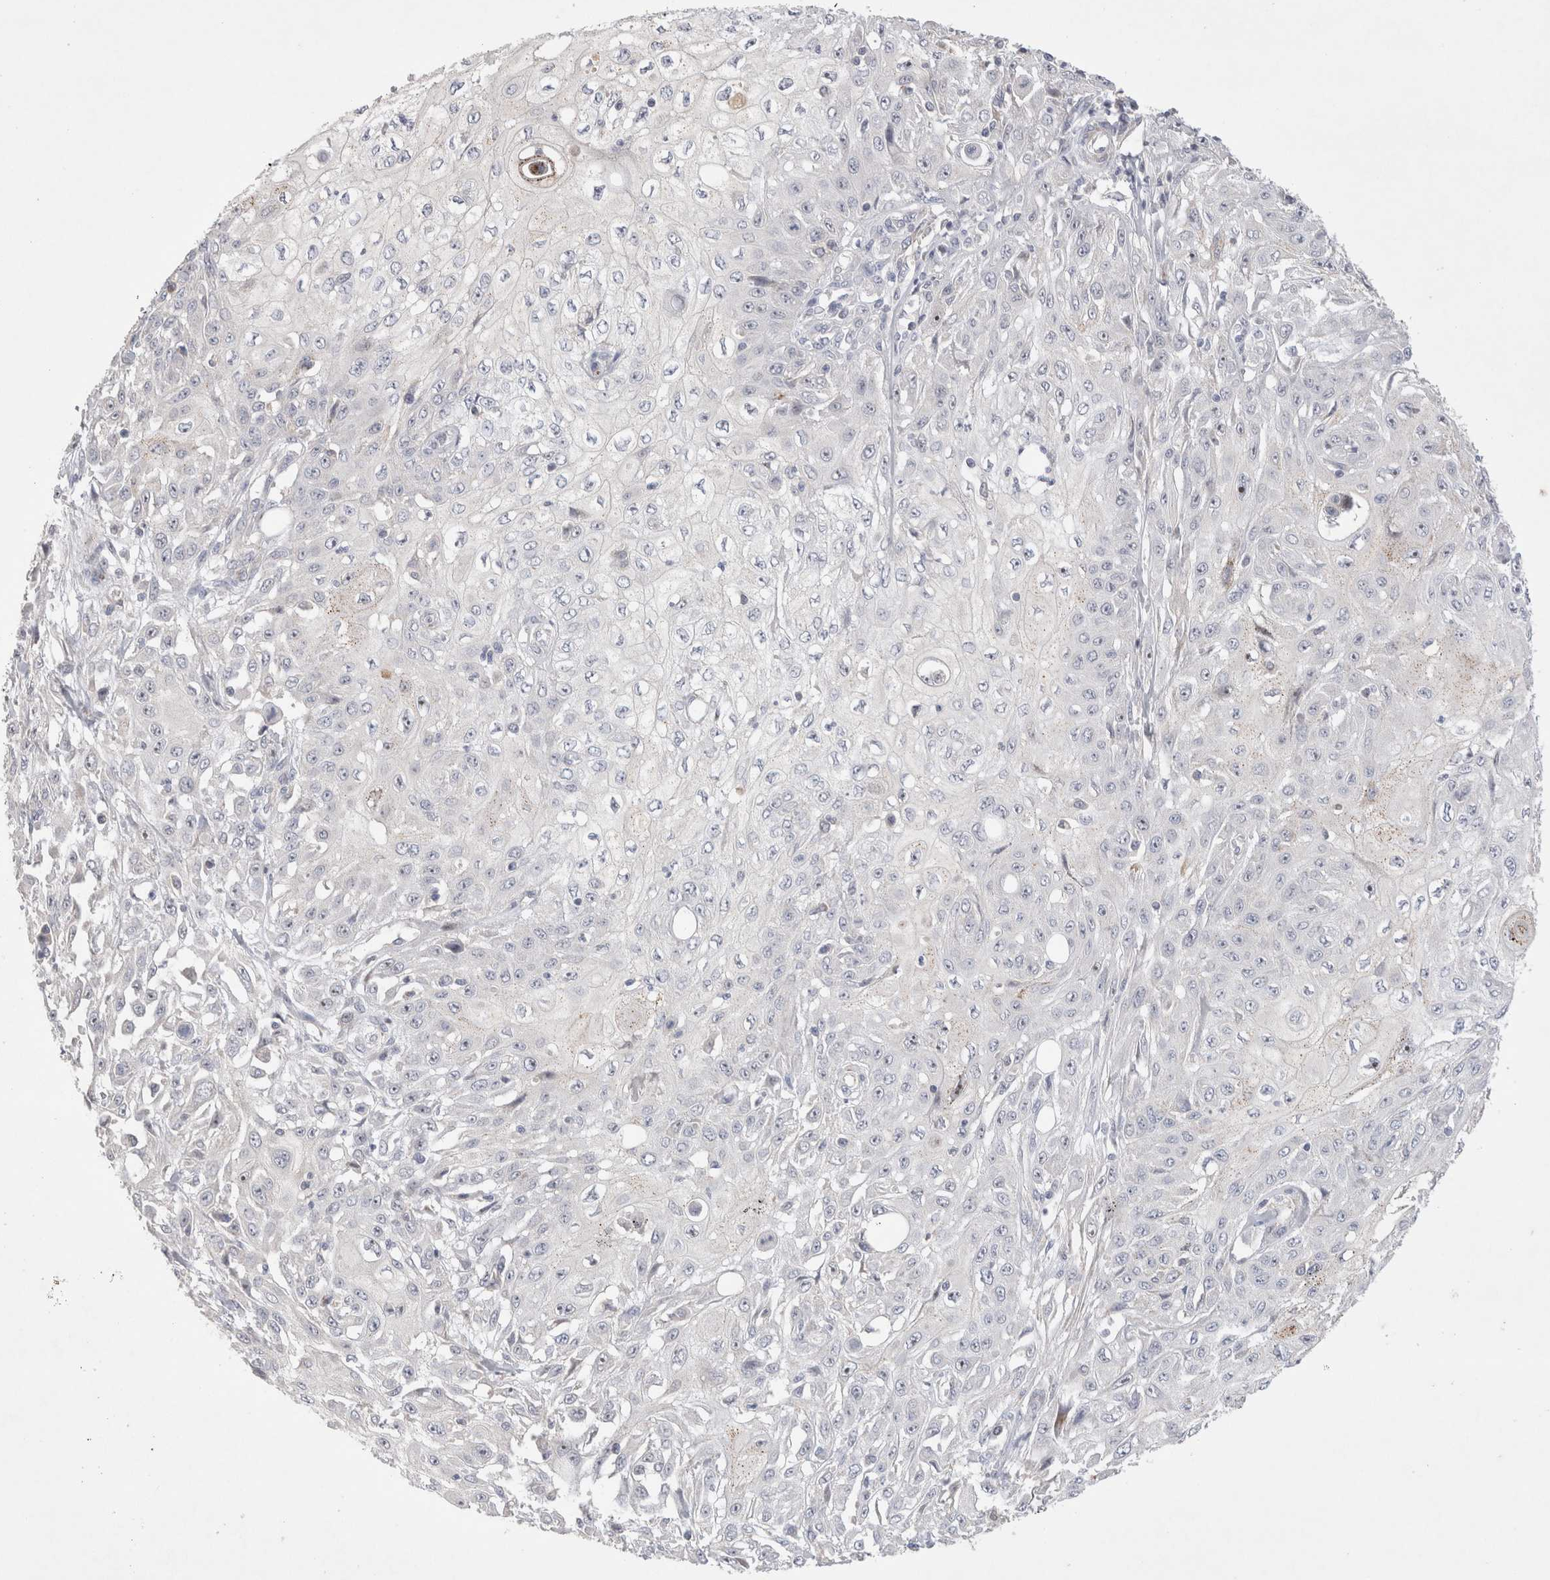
{"staining": {"intensity": "negative", "quantity": "none", "location": "none"}, "tissue": "skin cancer", "cell_type": "Tumor cells", "image_type": "cancer", "snomed": [{"axis": "morphology", "description": "Squamous cell carcinoma, NOS"}, {"axis": "morphology", "description": "Squamous cell carcinoma, metastatic, NOS"}, {"axis": "topography", "description": "Skin"}, {"axis": "topography", "description": "Lymph node"}], "caption": "There is no significant staining in tumor cells of squamous cell carcinoma (skin).", "gene": "CHADL", "patient": {"sex": "male", "age": 75}}